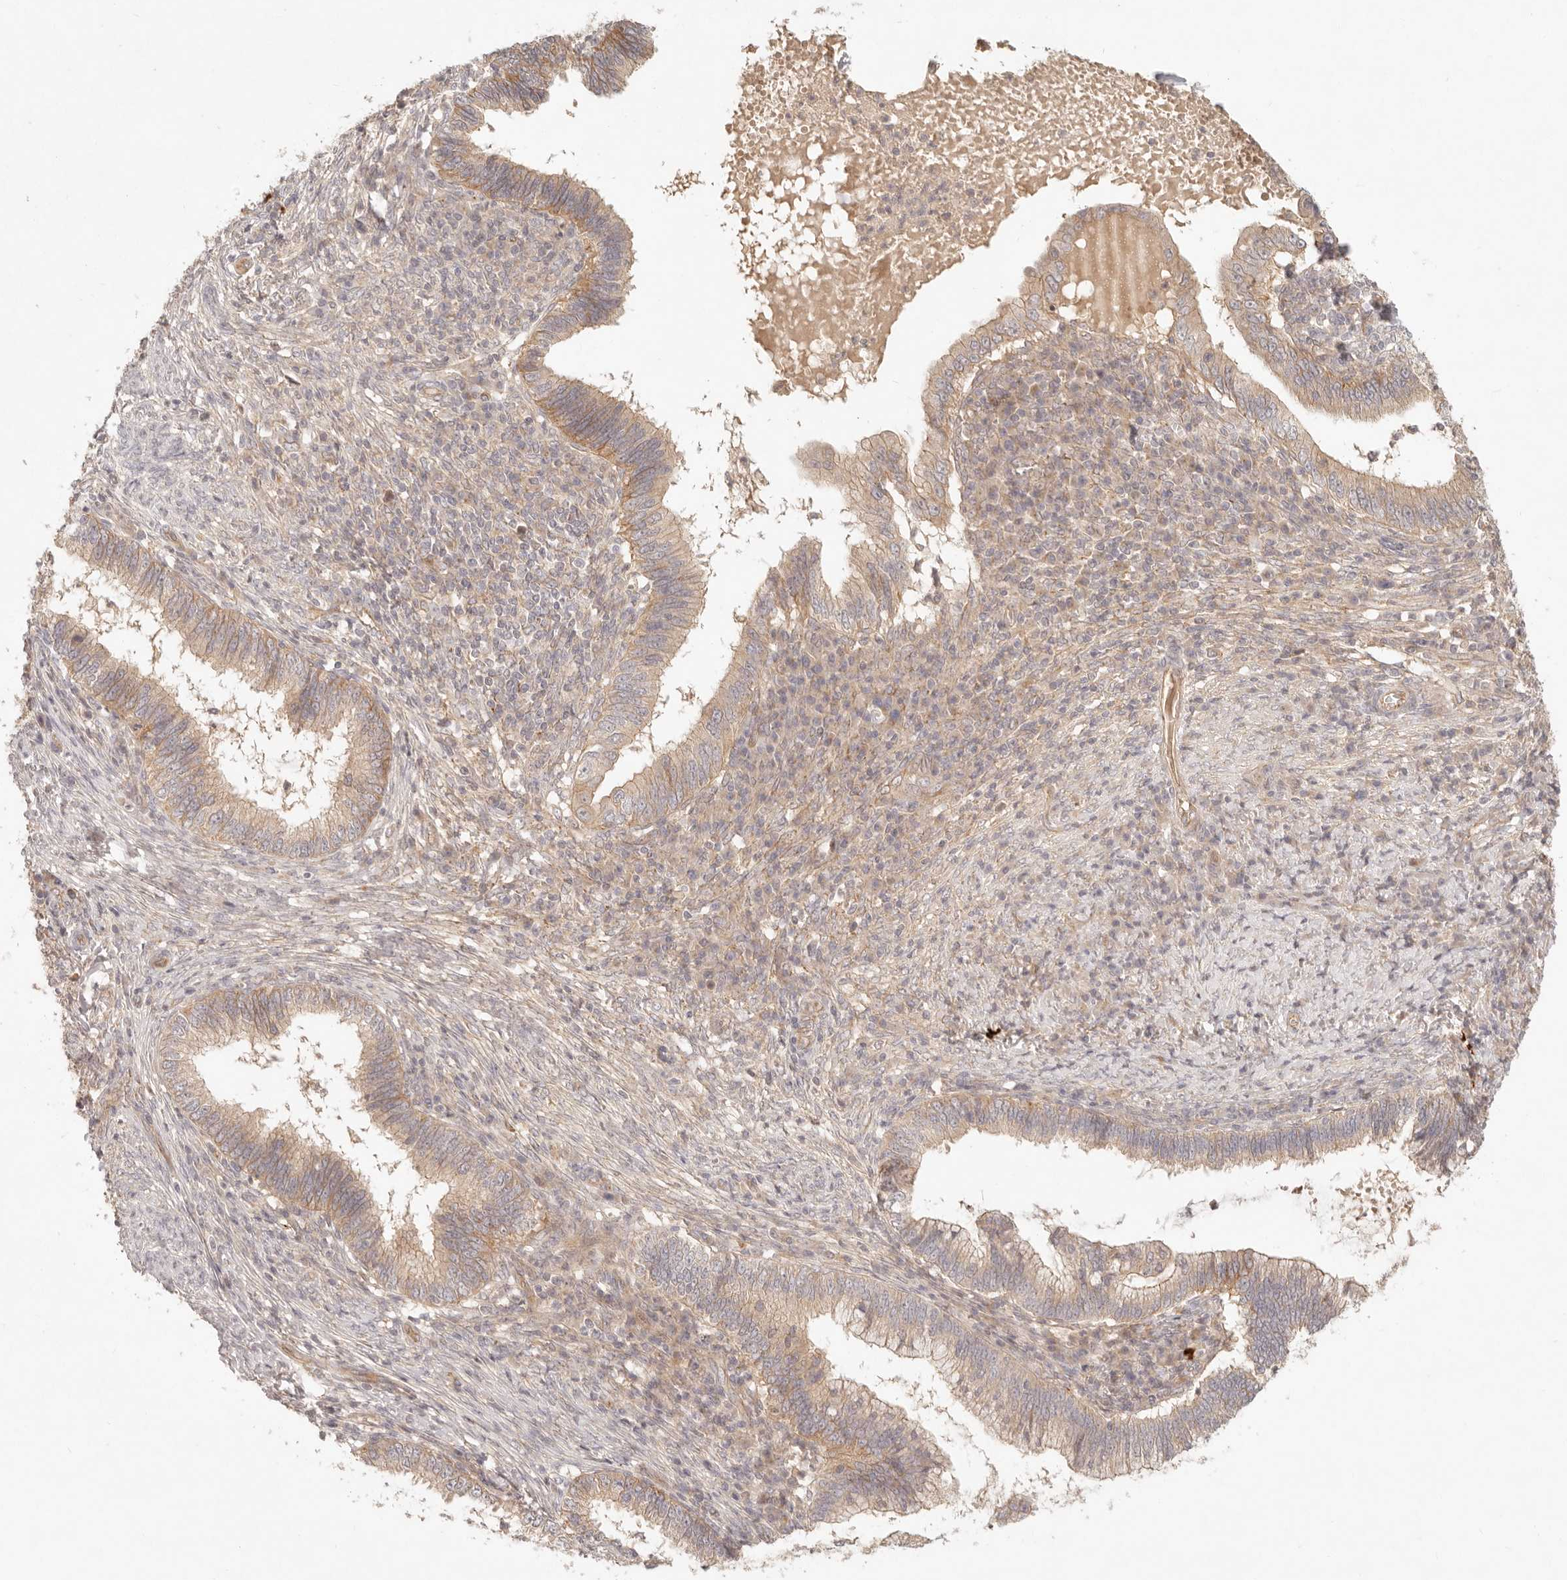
{"staining": {"intensity": "weak", "quantity": ">75%", "location": "cytoplasmic/membranous"}, "tissue": "cervical cancer", "cell_type": "Tumor cells", "image_type": "cancer", "snomed": [{"axis": "morphology", "description": "Adenocarcinoma, NOS"}, {"axis": "topography", "description": "Cervix"}], "caption": "A photomicrograph of cervical cancer (adenocarcinoma) stained for a protein exhibits weak cytoplasmic/membranous brown staining in tumor cells.", "gene": "PPP1R3B", "patient": {"sex": "female", "age": 36}}